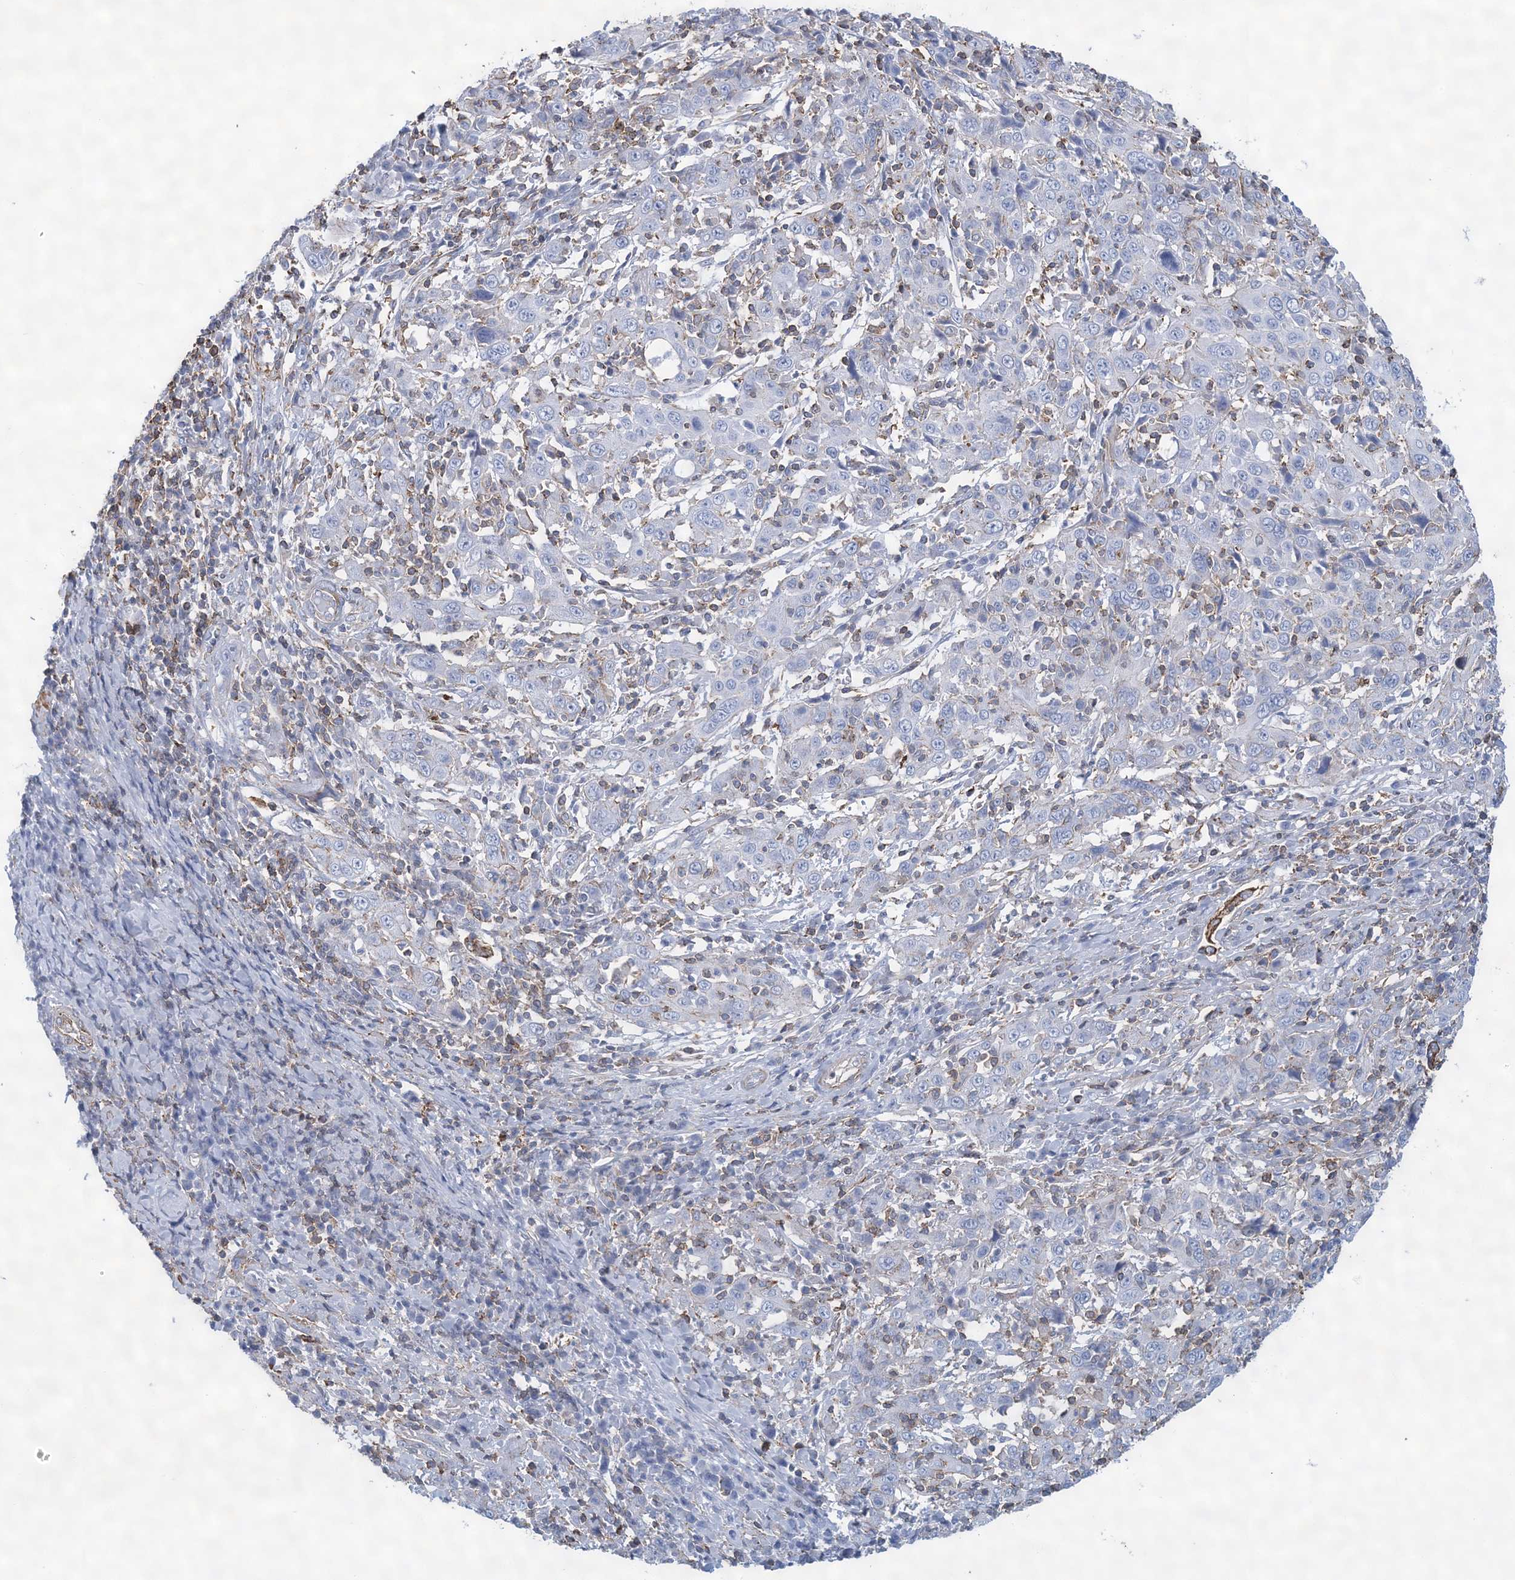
{"staining": {"intensity": "negative", "quantity": "none", "location": "none"}, "tissue": "cervical cancer", "cell_type": "Tumor cells", "image_type": "cancer", "snomed": [{"axis": "morphology", "description": "Squamous cell carcinoma, NOS"}, {"axis": "topography", "description": "Cervix"}], "caption": "DAB (3,3'-diaminobenzidine) immunohistochemical staining of cervical squamous cell carcinoma reveals no significant positivity in tumor cells.", "gene": "C11orf21", "patient": {"sex": "female", "age": 46}}